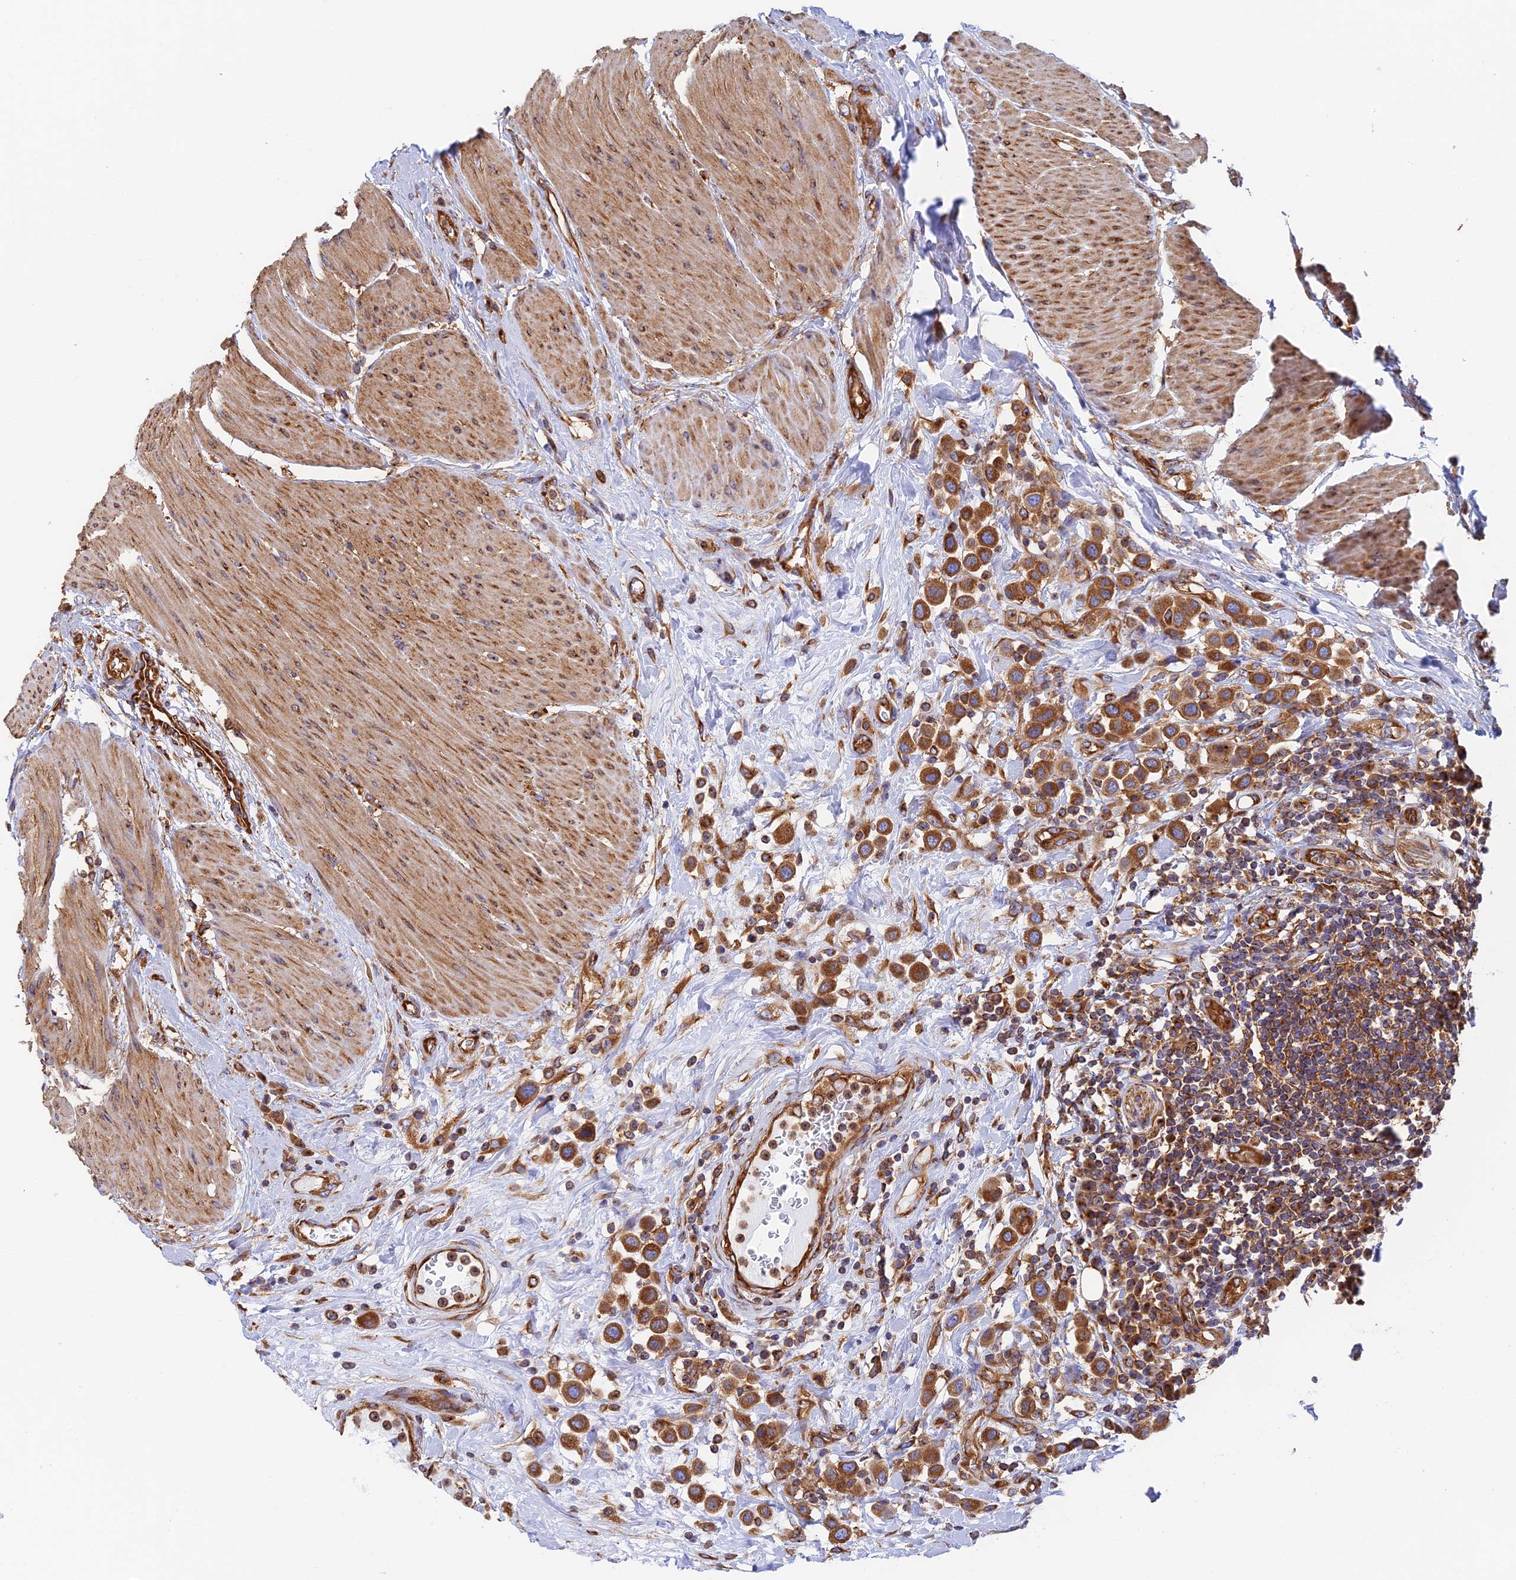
{"staining": {"intensity": "strong", "quantity": ">75%", "location": "cytoplasmic/membranous"}, "tissue": "urothelial cancer", "cell_type": "Tumor cells", "image_type": "cancer", "snomed": [{"axis": "morphology", "description": "Urothelial carcinoma, High grade"}, {"axis": "topography", "description": "Urinary bladder"}], "caption": "The immunohistochemical stain highlights strong cytoplasmic/membranous expression in tumor cells of urothelial cancer tissue.", "gene": "DCTN2", "patient": {"sex": "male", "age": 50}}